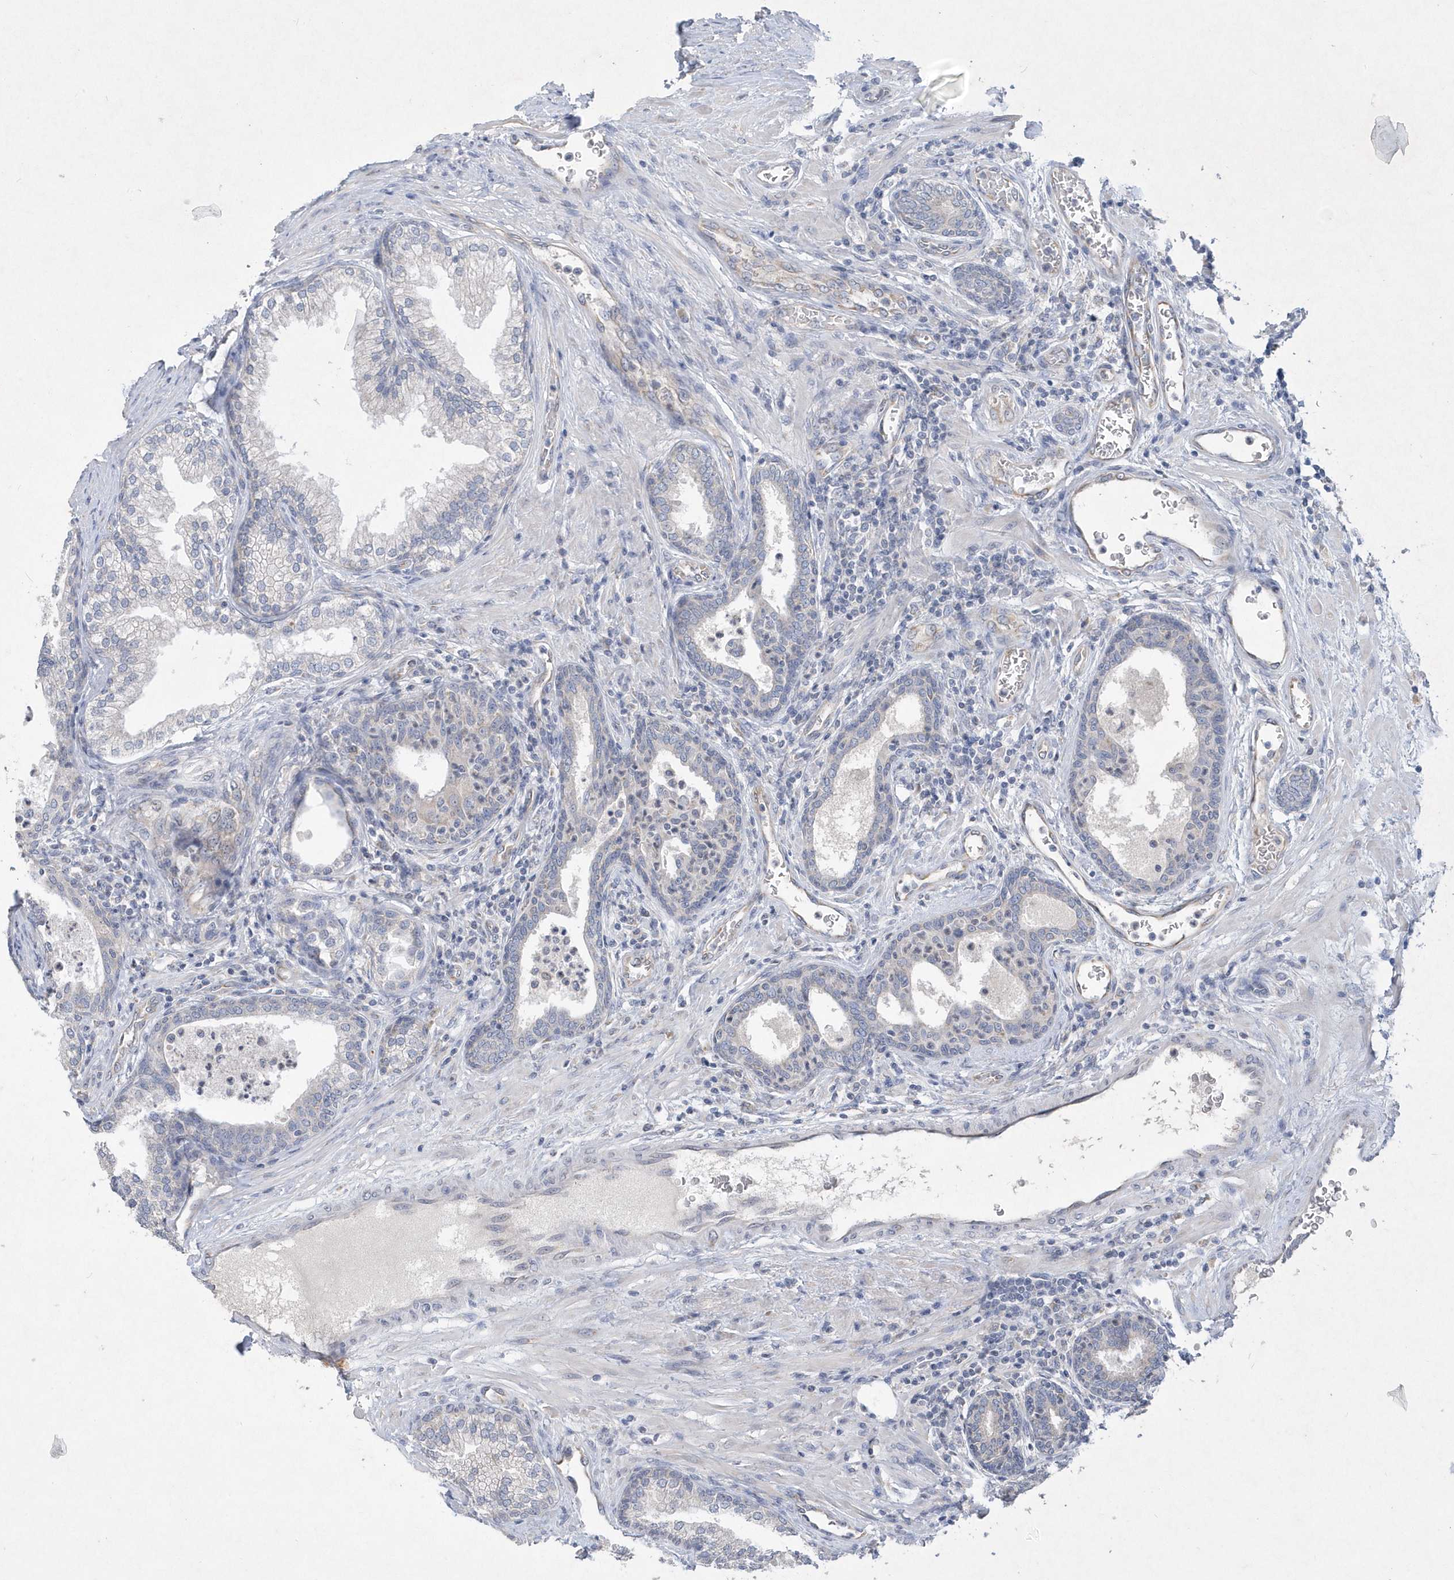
{"staining": {"intensity": "negative", "quantity": "none", "location": "none"}, "tissue": "prostate", "cell_type": "Glandular cells", "image_type": "normal", "snomed": [{"axis": "morphology", "description": "Normal tissue, NOS"}, {"axis": "topography", "description": "Prostate"}], "caption": "There is no significant staining in glandular cells of prostate. The staining was performed using DAB (3,3'-diaminobenzidine) to visualize the protein expression in brown, while the nuclei were stained in blue with hematoxylin (Magnification: 20x).", "gene": "DGAT1", "patient": {"sex": "male", "age": 76}}